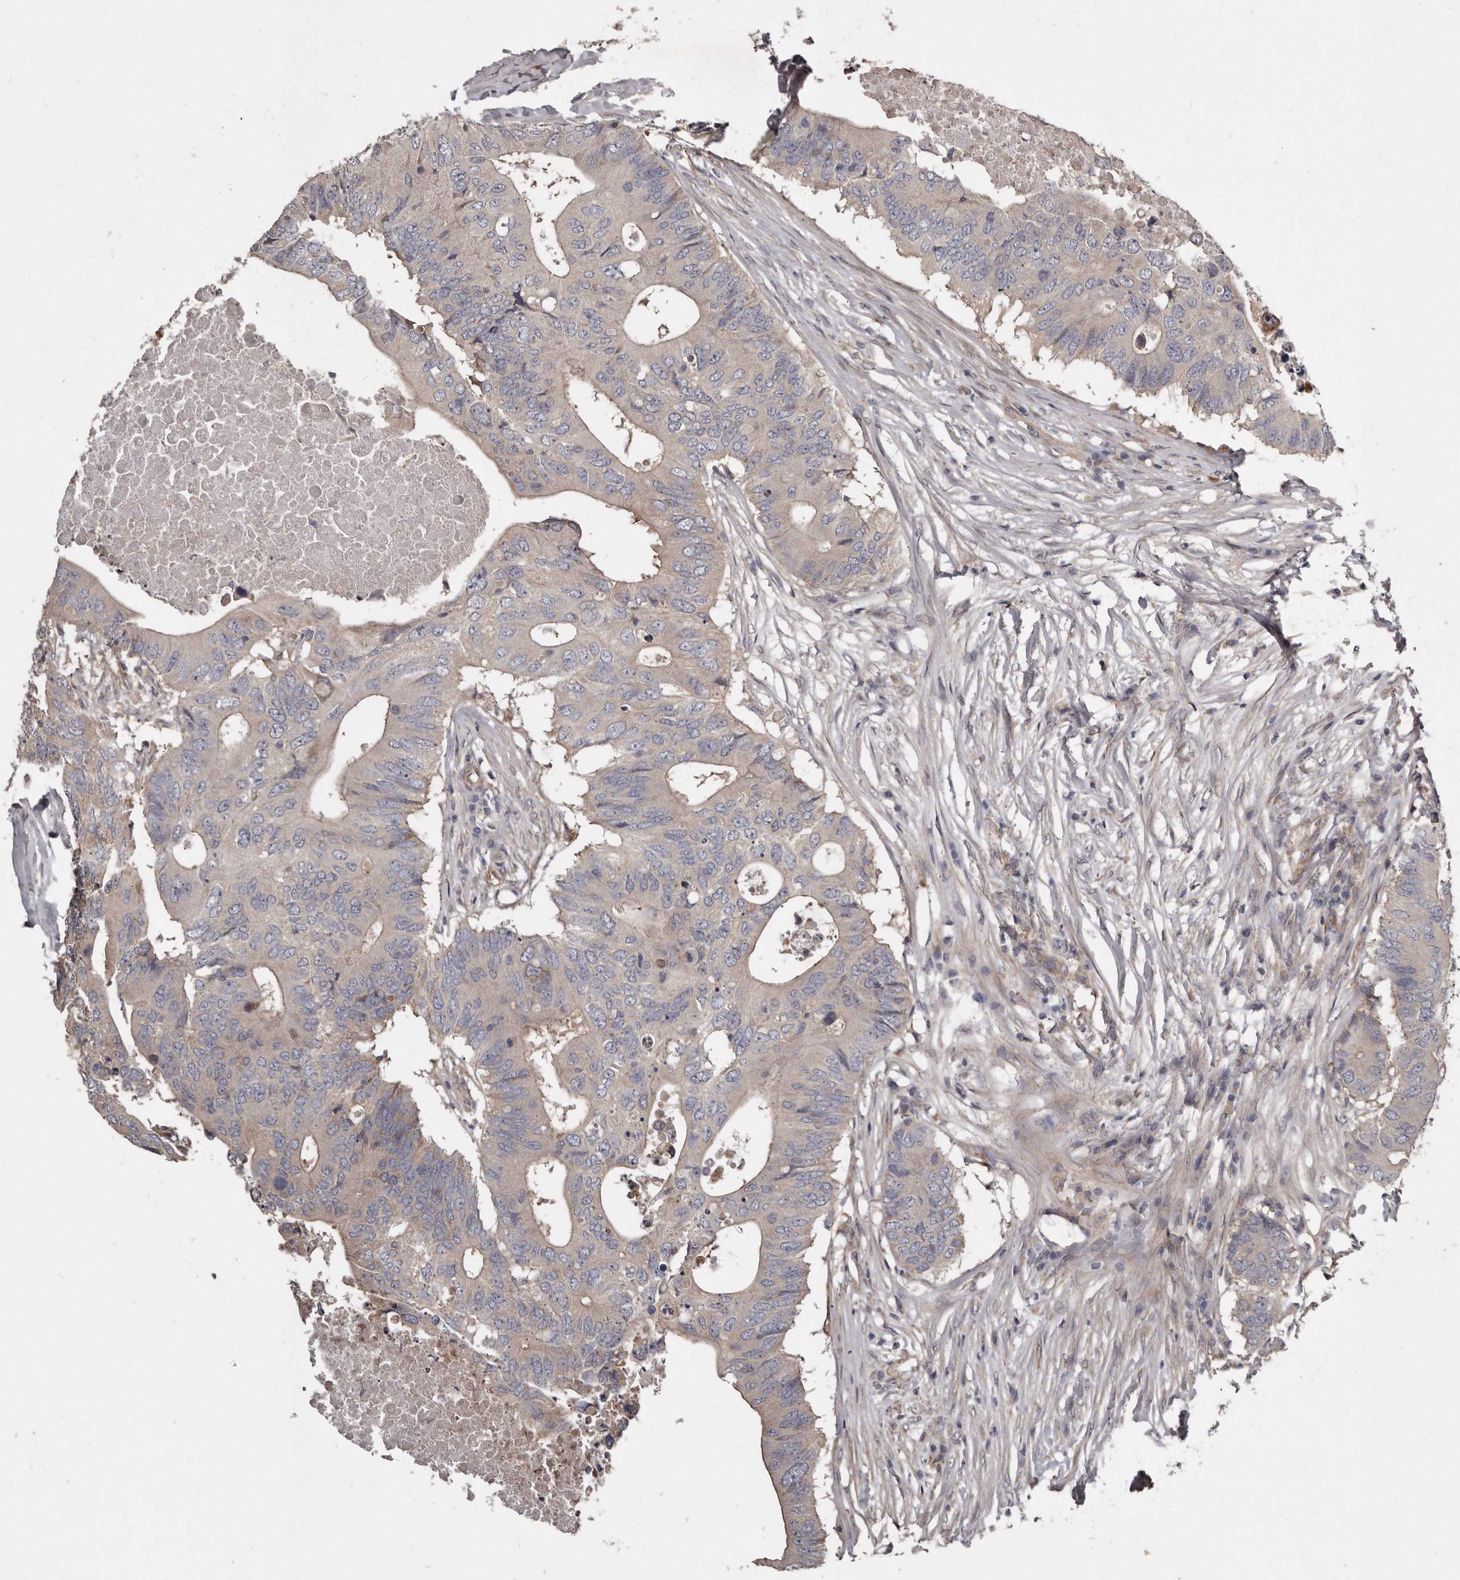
{"staining": {"intensity": "negative", "quantity": "none", "location": "none"}, "tissue": "colorectal cancer", "cell_type": "Tumor cells", "image_type": "cancer", "snomed": [{"axis": "morphology", "description": "Adenocarcinoma, NOS"}, {"axis": "topography", "description": "Colon"}], "caption": "Histopathology image shows no significant protein expression in tumor cells of colorectal adenocarcinoma.", "gene": "ARMCX1", "patient": {"sex": "male", "age": 71}}